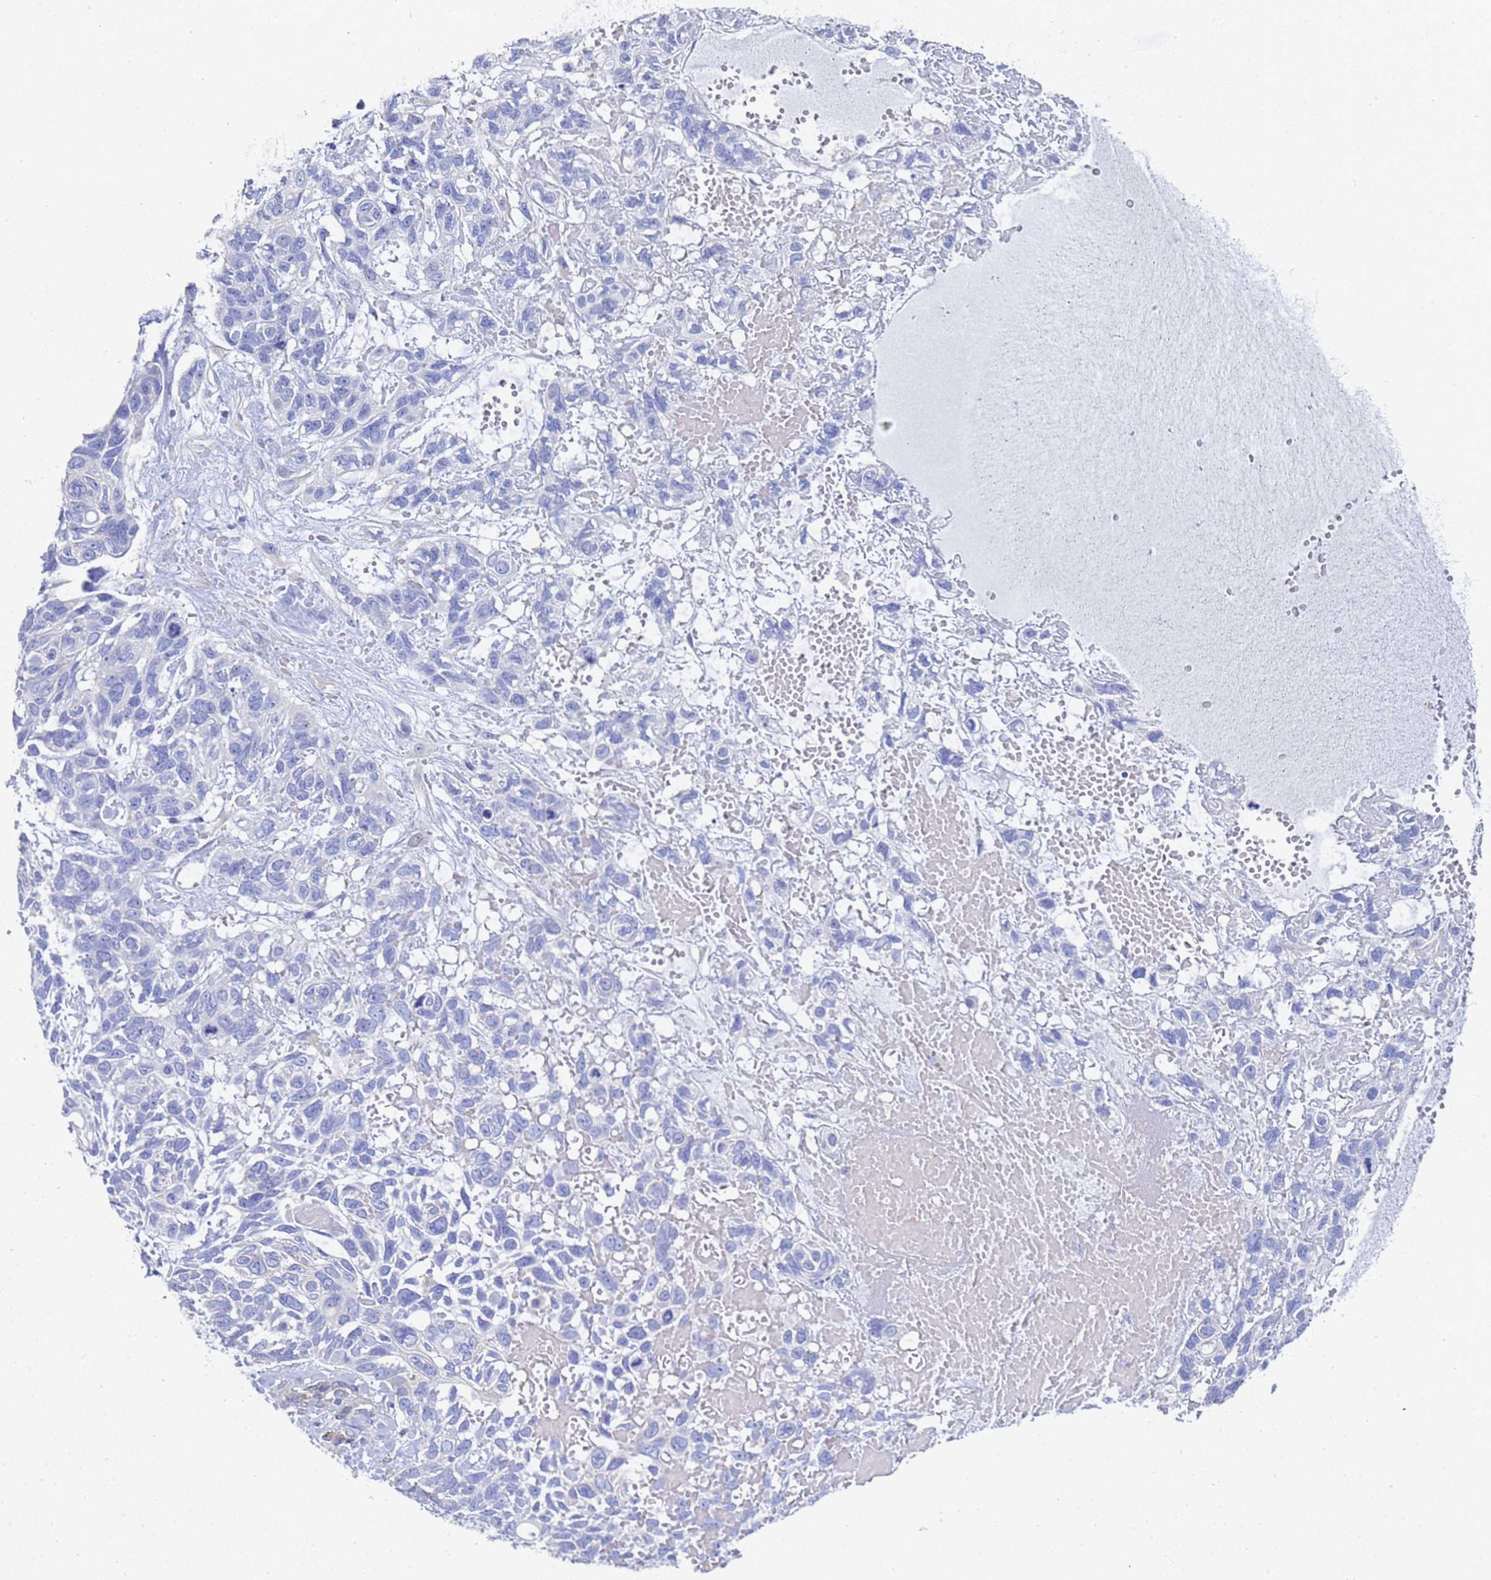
{"staining": {"intensity": "negative", "quantity": "none", "location": "none"}, "tissue": "skin cancer", "cell_type": "Tumor cells", "image_type": "cancer", "snomed": [{"axis": "morphology", "description": "Basal cell carcinoma"}, {"axis": "topography", "description": "Skin"}], "caption": "Immunohistochemistry (IHC) micrograph of skin cancer (basal cell carcinoma) stained for a protein (brown), which shows no staining in tumor cells. The staining is performed using DAB (3,3'-diaminobenzidine) brown chromogen with nuclei counter-stained in using hematoxylin.", "gene": "TUBB1", "patient": {"sex": "male", "age": 88}}